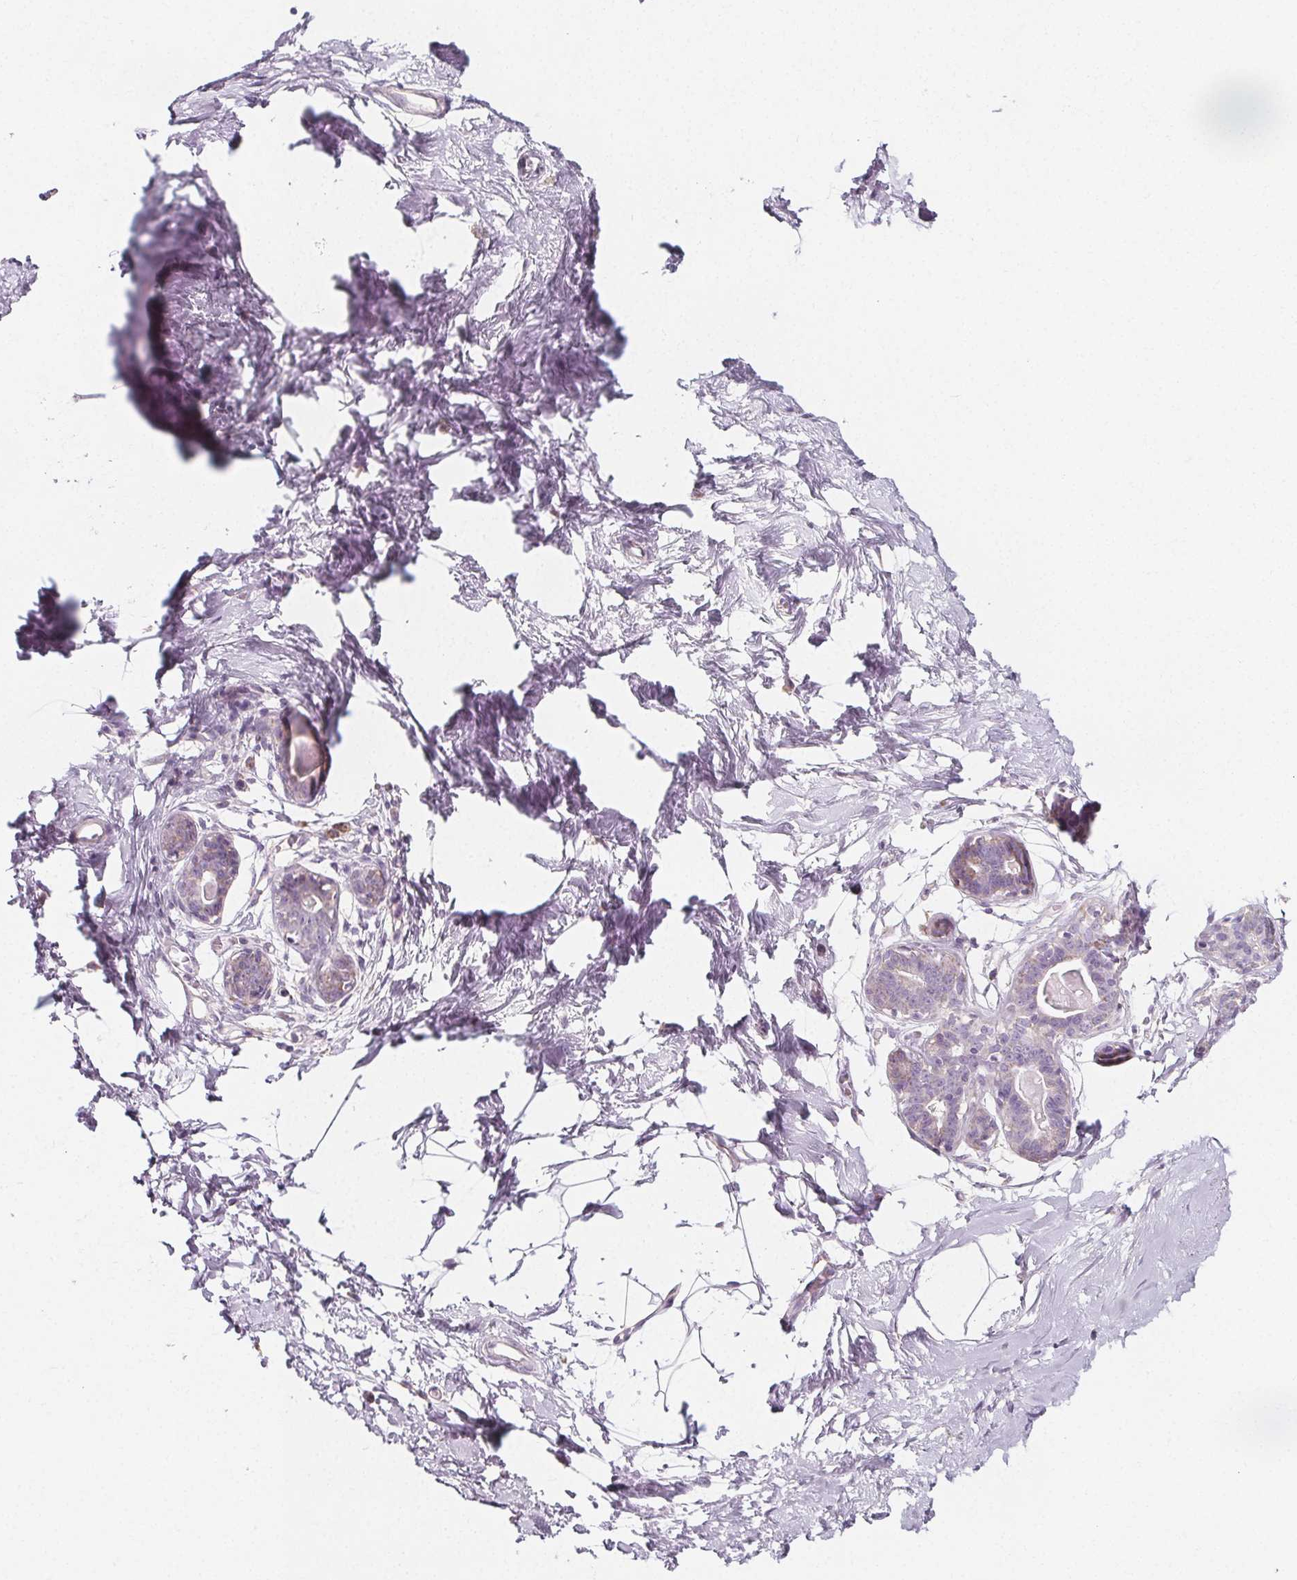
{"staining": {"intensity": "negative", "quantity": "none", "location": "none"}, "tissue": "breast", "cell_type": "Adipocytes", "image_type": "normal", "snomed": [{"axis": "morphology", "description": "Normal tissue, NOS"}, {"axis": "topography", "description": "Breast"}], "caption": "Immunohistochemistry histopathology image of unremarkable breast stained for a protein (brown), which reveals no staining in adipocytes.", "gene": "IL17C", "patient": {"sex": "female", "age": 45}}